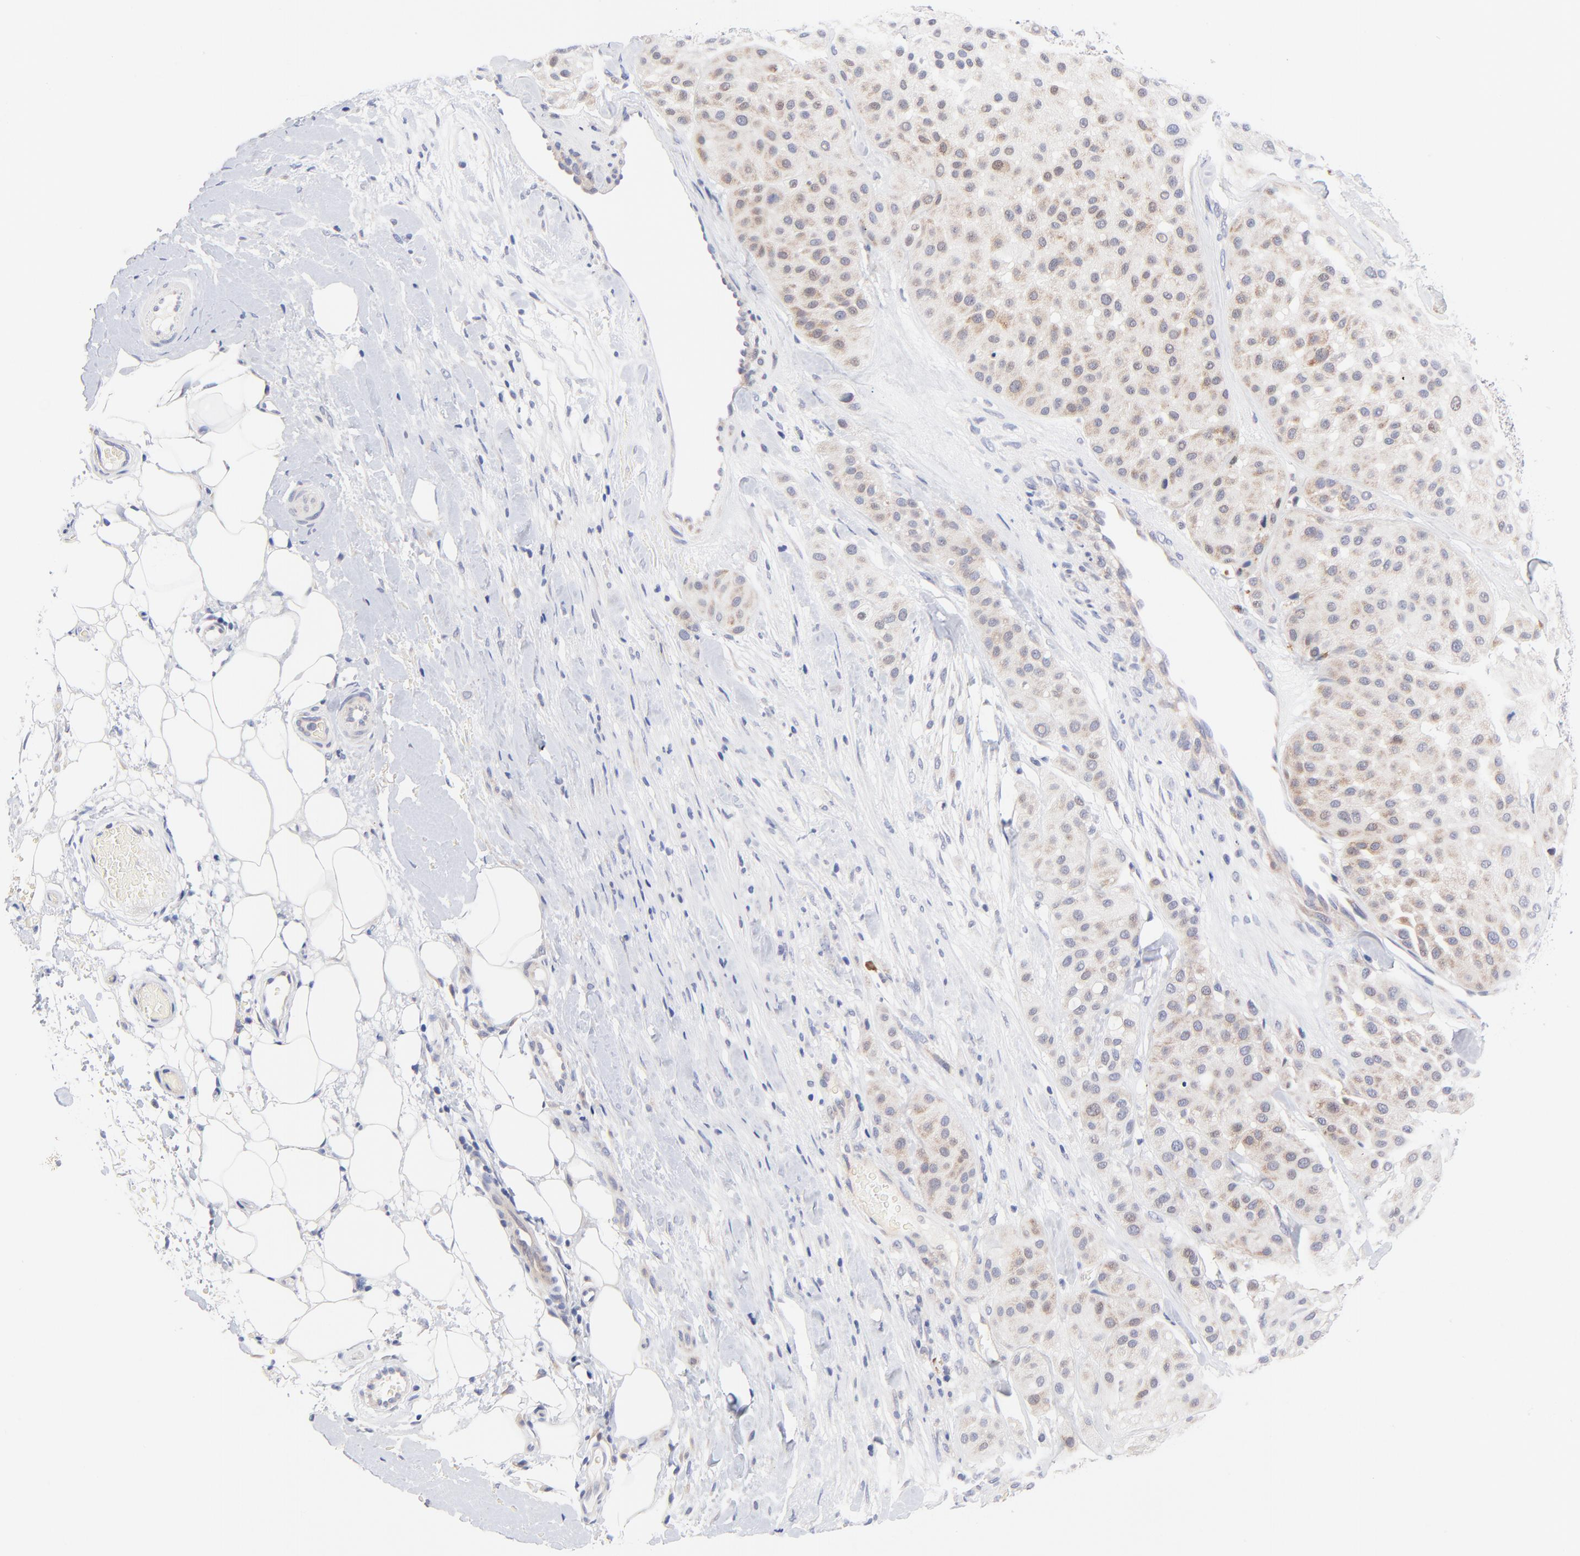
{"staining": {"intensity": "weak", "quantity": "25%-75%", "location": "cytoplasmic/membranous"}, "tissue": "melanoma", "cell_type": "Tumor cells", "image_type": "cancer", "snomed": [{"axis": "morphology", "description": "Normal tissue, NOS"}, {"axis": "morphology", "description": "Malignant melanoma, Metastatic site"}, {"axis": "topography", "description": "Skin"}], "caption": "Weak cytoplasmic/membranous staining for a protein is seen in approximately 25%-75% of tumor cells of melanoma using immunohistochemistry (IHC).", "gene": "AFF2", "patient": {"sex": "male", "age": 41}}